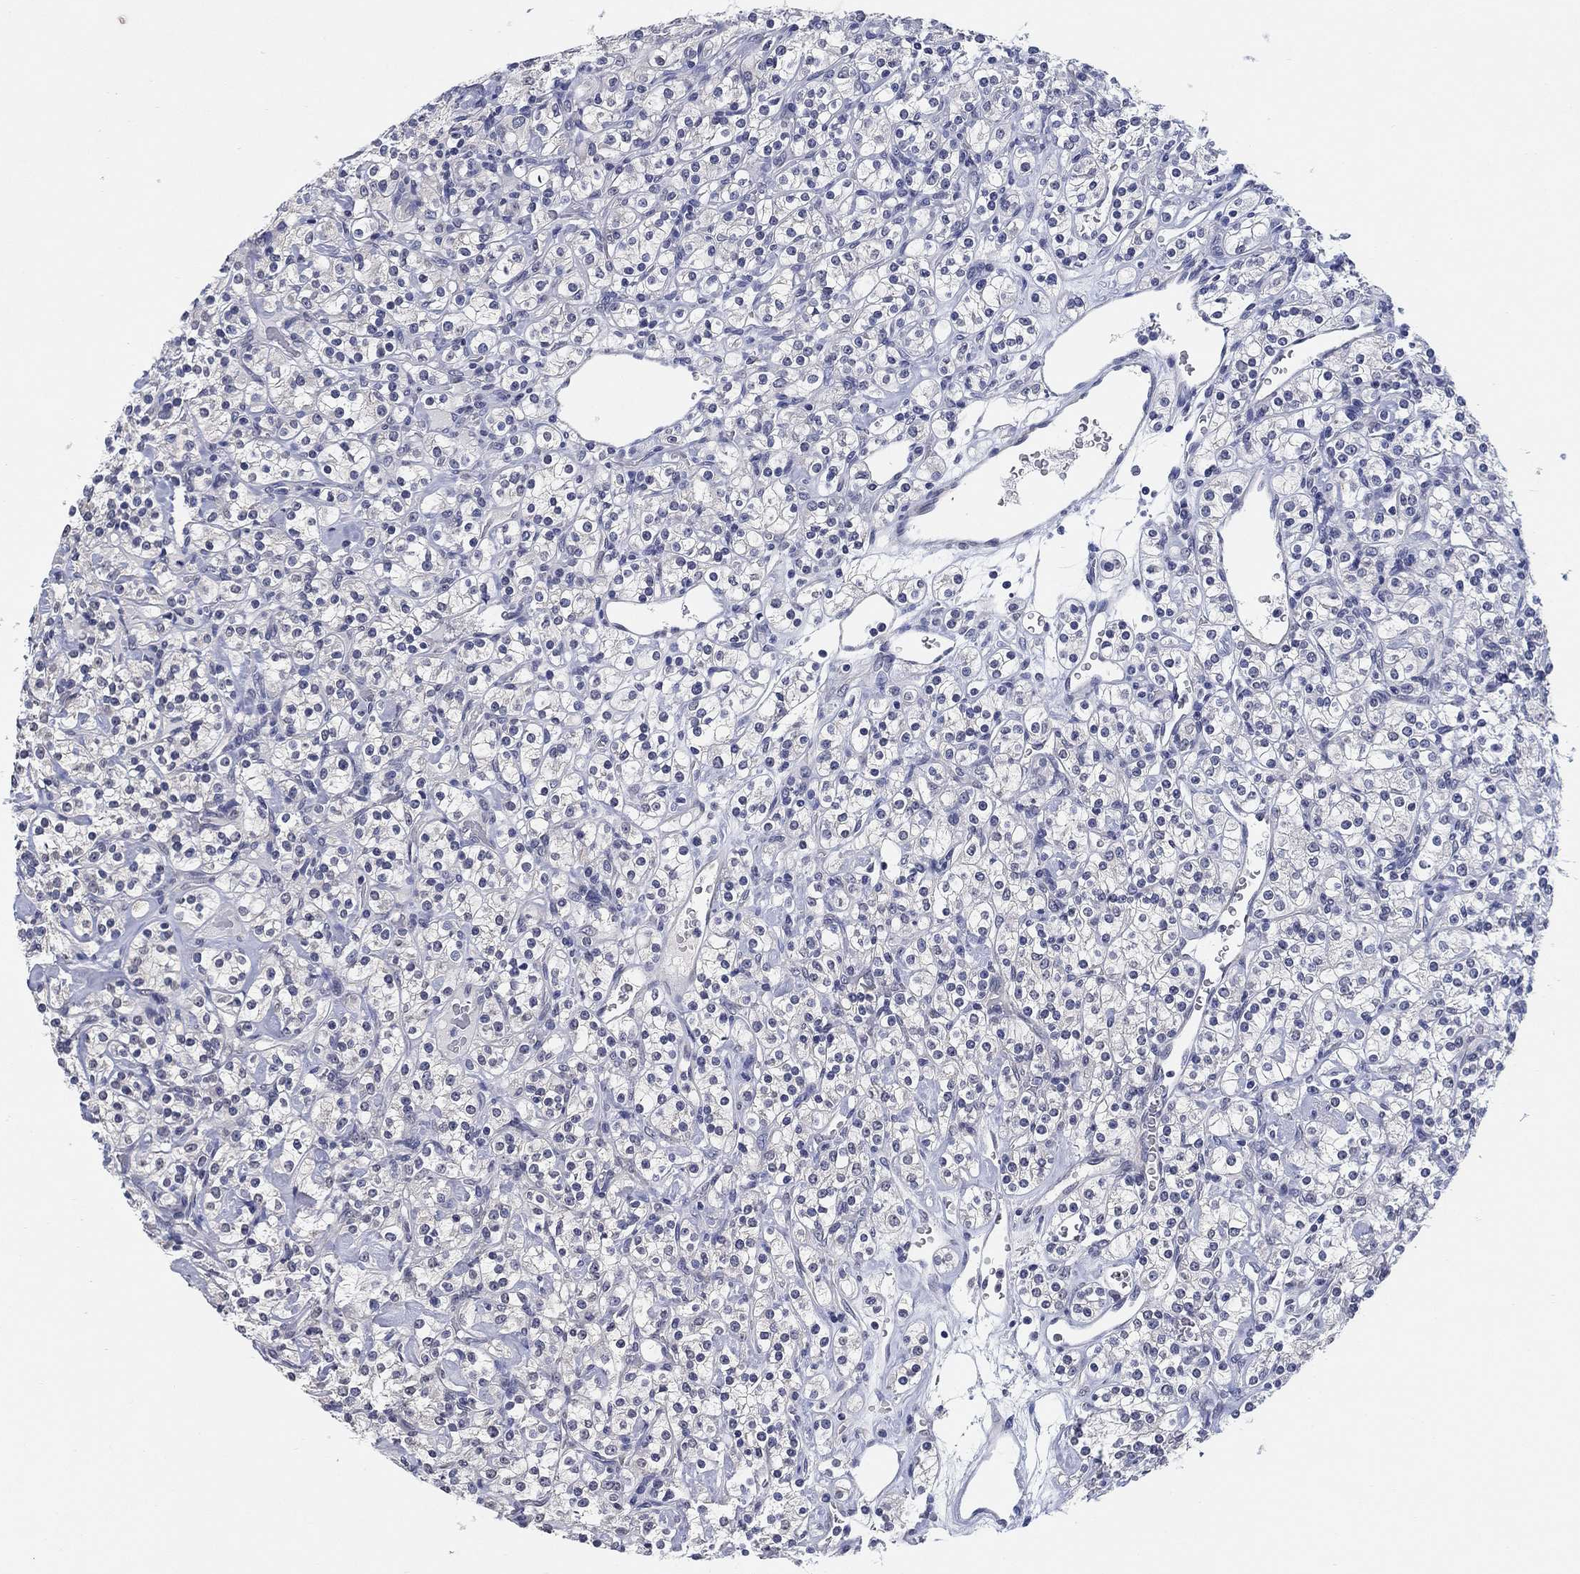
{"staining": {"intensity": "negative", "quantity": "none", "location": "none"}, "tissue": "renal cancer", "cell_type": "Tumor cells", "image_type": "cancer", "snomed": [{"axis": "morphology", "description": "Adenocarcinoma, NOS"}, {"axis": "topography", "description": "Kidney"}], "caption": "A high-resolution image shows IHC staining of adenocarcinoma (renal), which reveals no significant staining in tumor cells. (DAB IHC, high magnification).", "gene": "OTUB2", "patient": {"sex": "male", "age": 77}}